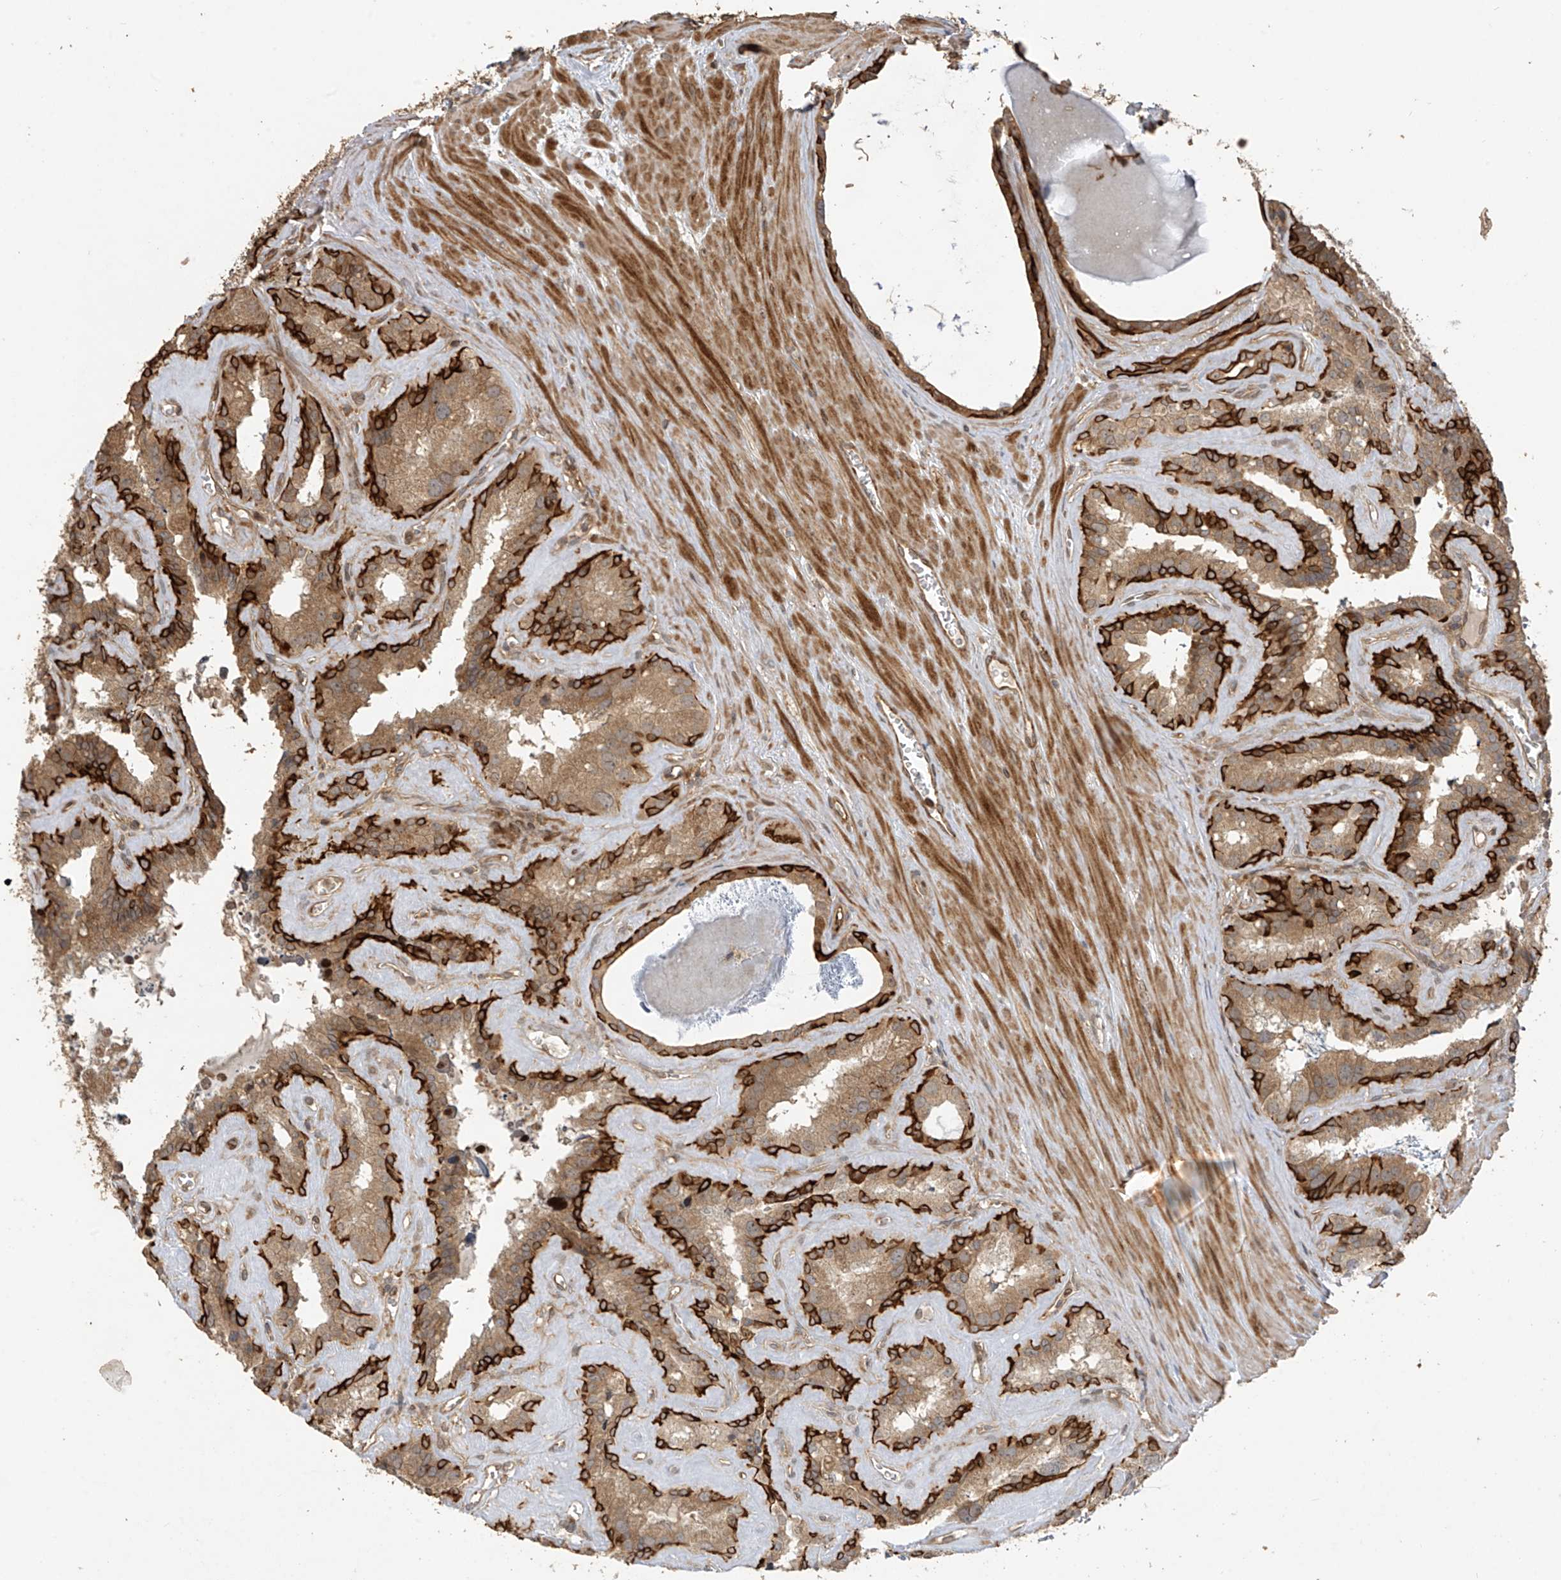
{"staining": {"intensity": "strong", "quantity": ">75%", "location": "cytoplasmic/membranous"}, "tissue": "seminal vesicle", "cell_type": "Glandular cells", "image_type": "normal", "snomed": [{"axis": "morphology", "description": "Normal tissue, NOS"}, {"axis": "topography", "description": "Prostate"}, {"axis": "topography", "description": "Seminal veicle"}], "caption": "Approximately >75% of glandular cells in normal human seminal vesicle show strong cytoplasmic/membranous protein staining as visualized by brown immunohistochemical staining.", "gene": "ZNF653", "patient": {"sex": "male", "age": 59}}